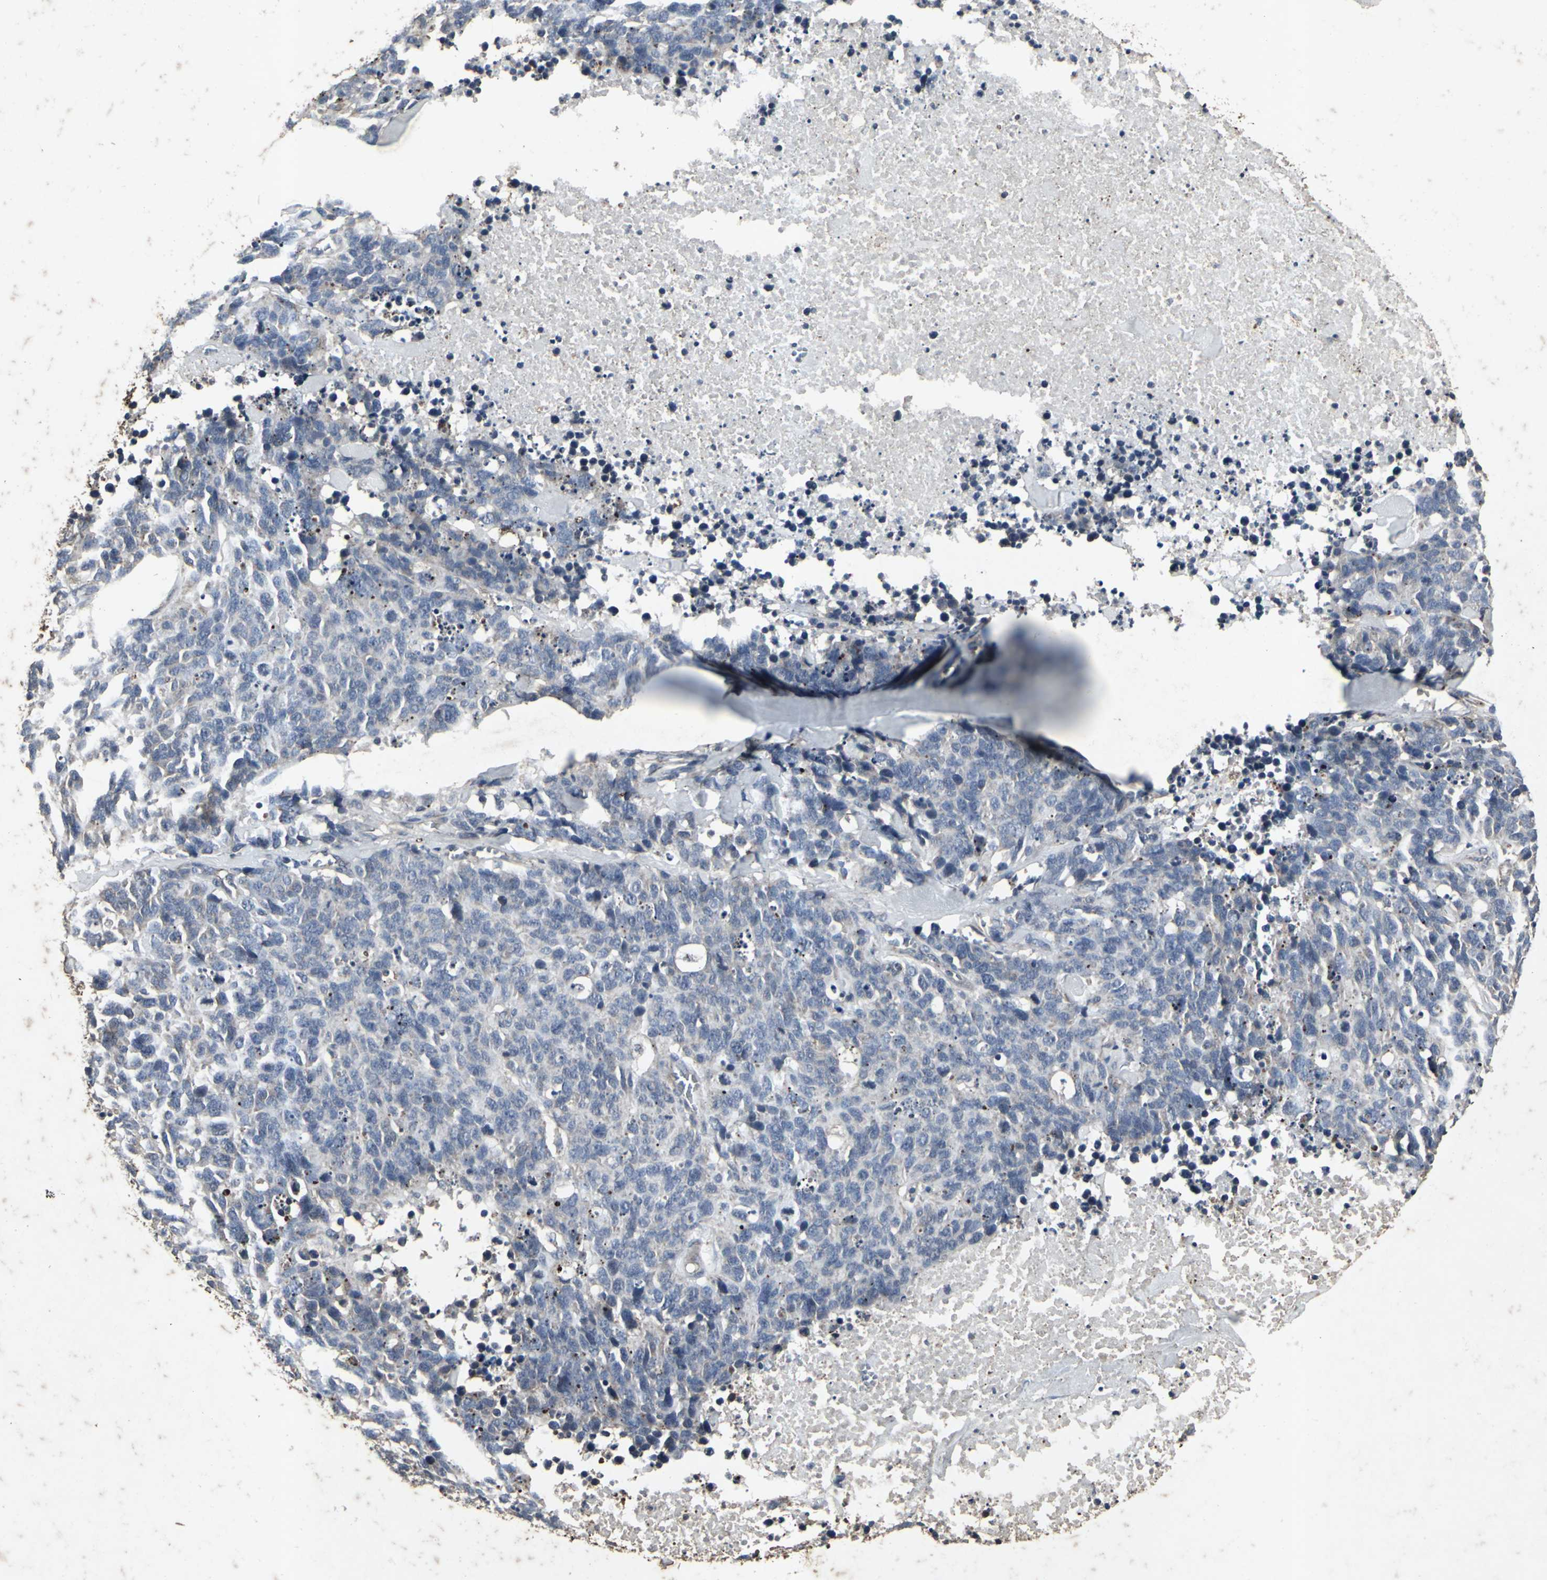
{"staining": {"intensity": "weak", "quantity": "25%-75%", "location": "cytoplasmic/membranous"}, "tissue": "lung cancer", "cell_type": "Tumor cells", "image_type": "cancer", "snomed": [{"axis": "morphology", "description": "Neoplasm, malignant, NOS"}, {"axis": "topography", "description": "Lung"}], "caption": "A brown stain labels weak cytoplasmic/membranous staining of a protein in human lung cancer (malignant neoplasm) tumor cells.", "gene": "CCR9", "patient": {"sex": "female", "age": 58}}